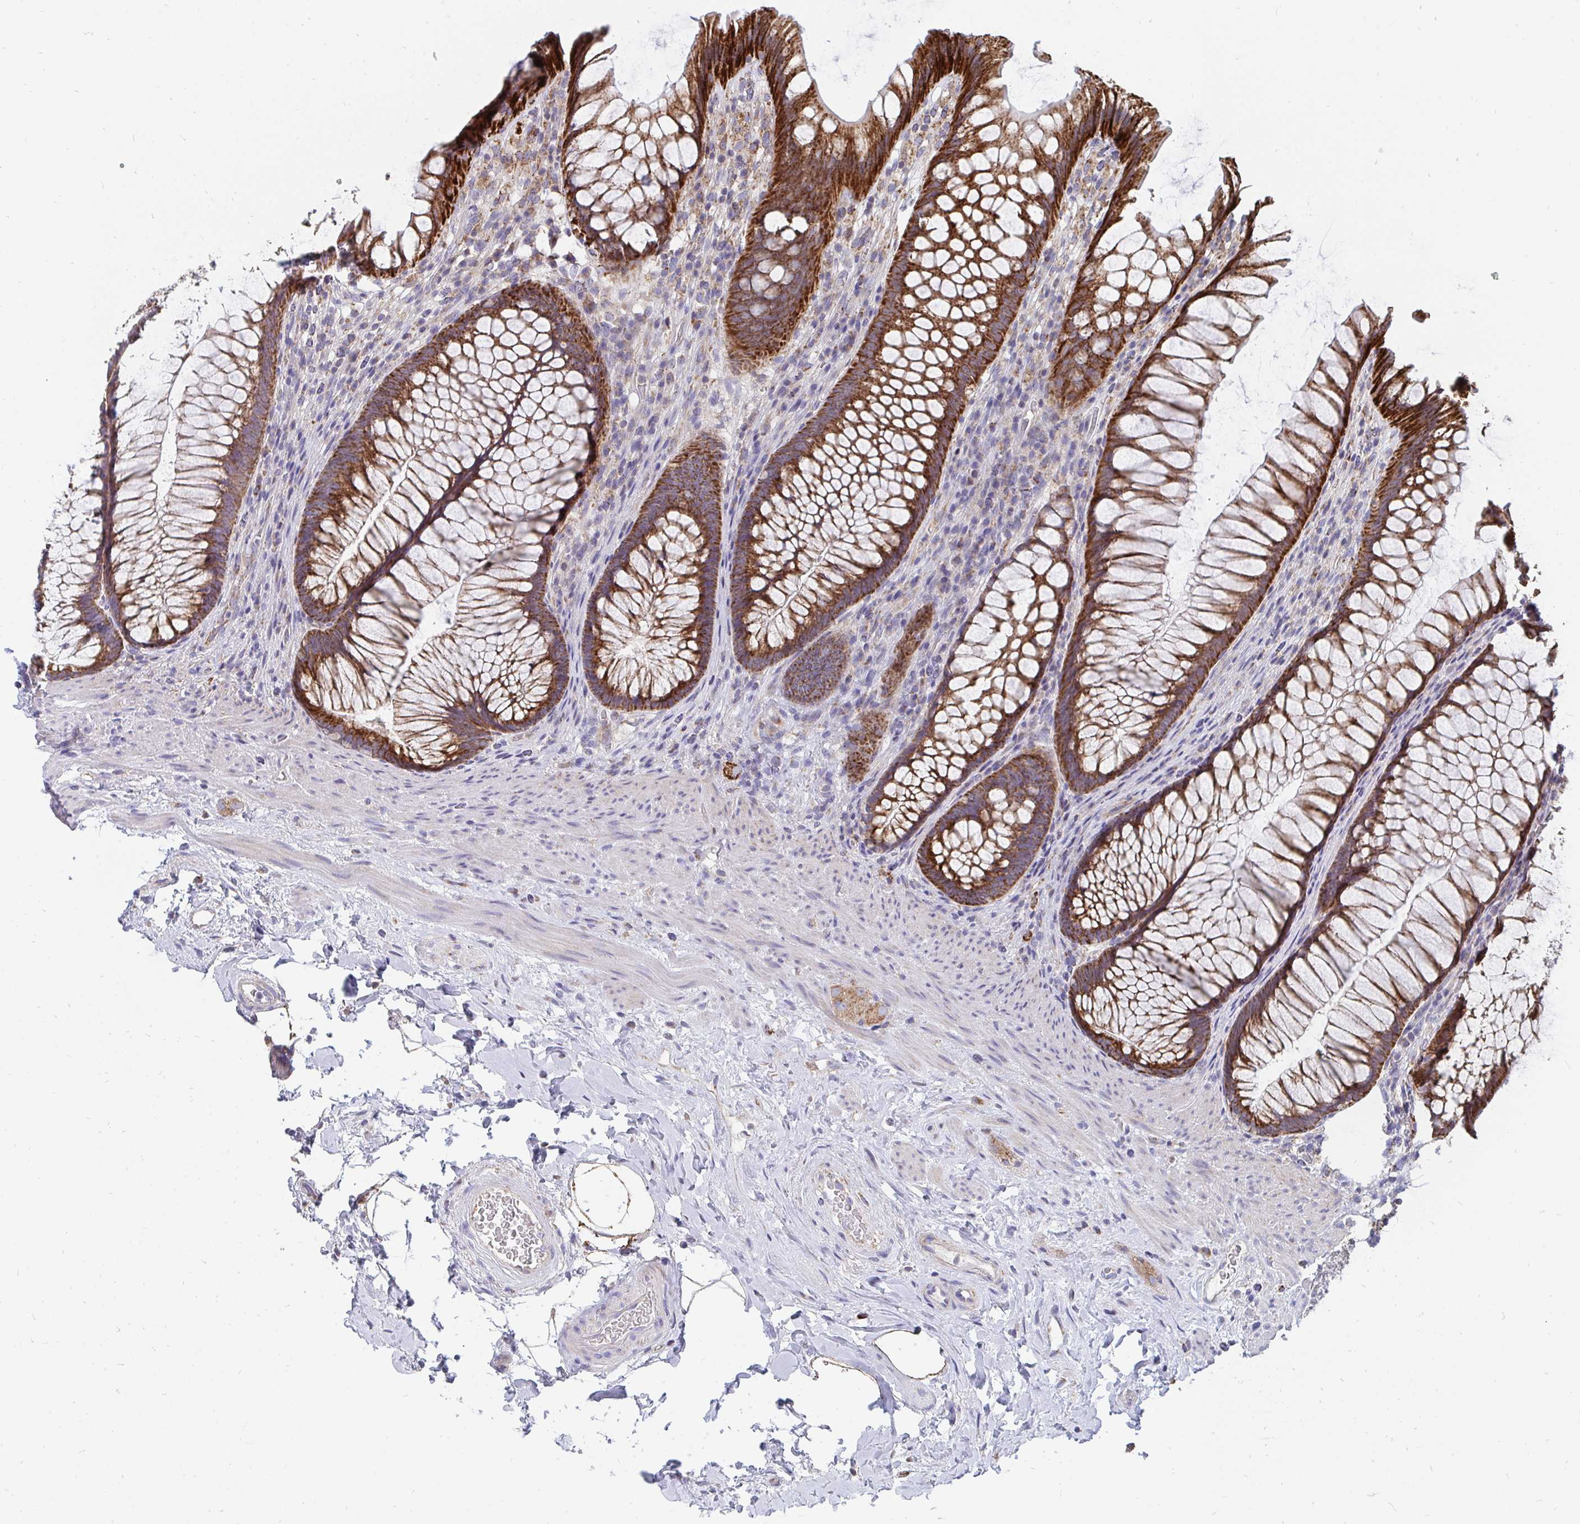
{"staining": {"intensity": "strong", "quantity": ">75%", "location": "cytoplasmic/membranous"}, "tissue": "rectum", "cell_type": "Glandular cells", "image_type": "normal", "snomed": [{"axis": "morphology", "description": "Normal tissue, NOS"}, {"axis": "topography", "description": "Rectum"}], "caption": "Brown immunohistochemical staining in benign human rectum reveals strong cytoplasmic/membranous staining in approximately >75% of glandular cells. (Brightfield microscopy of DAB IHC at high magnification).", "gene": "PC", "patient": {"sex": "male", "age": 53}}